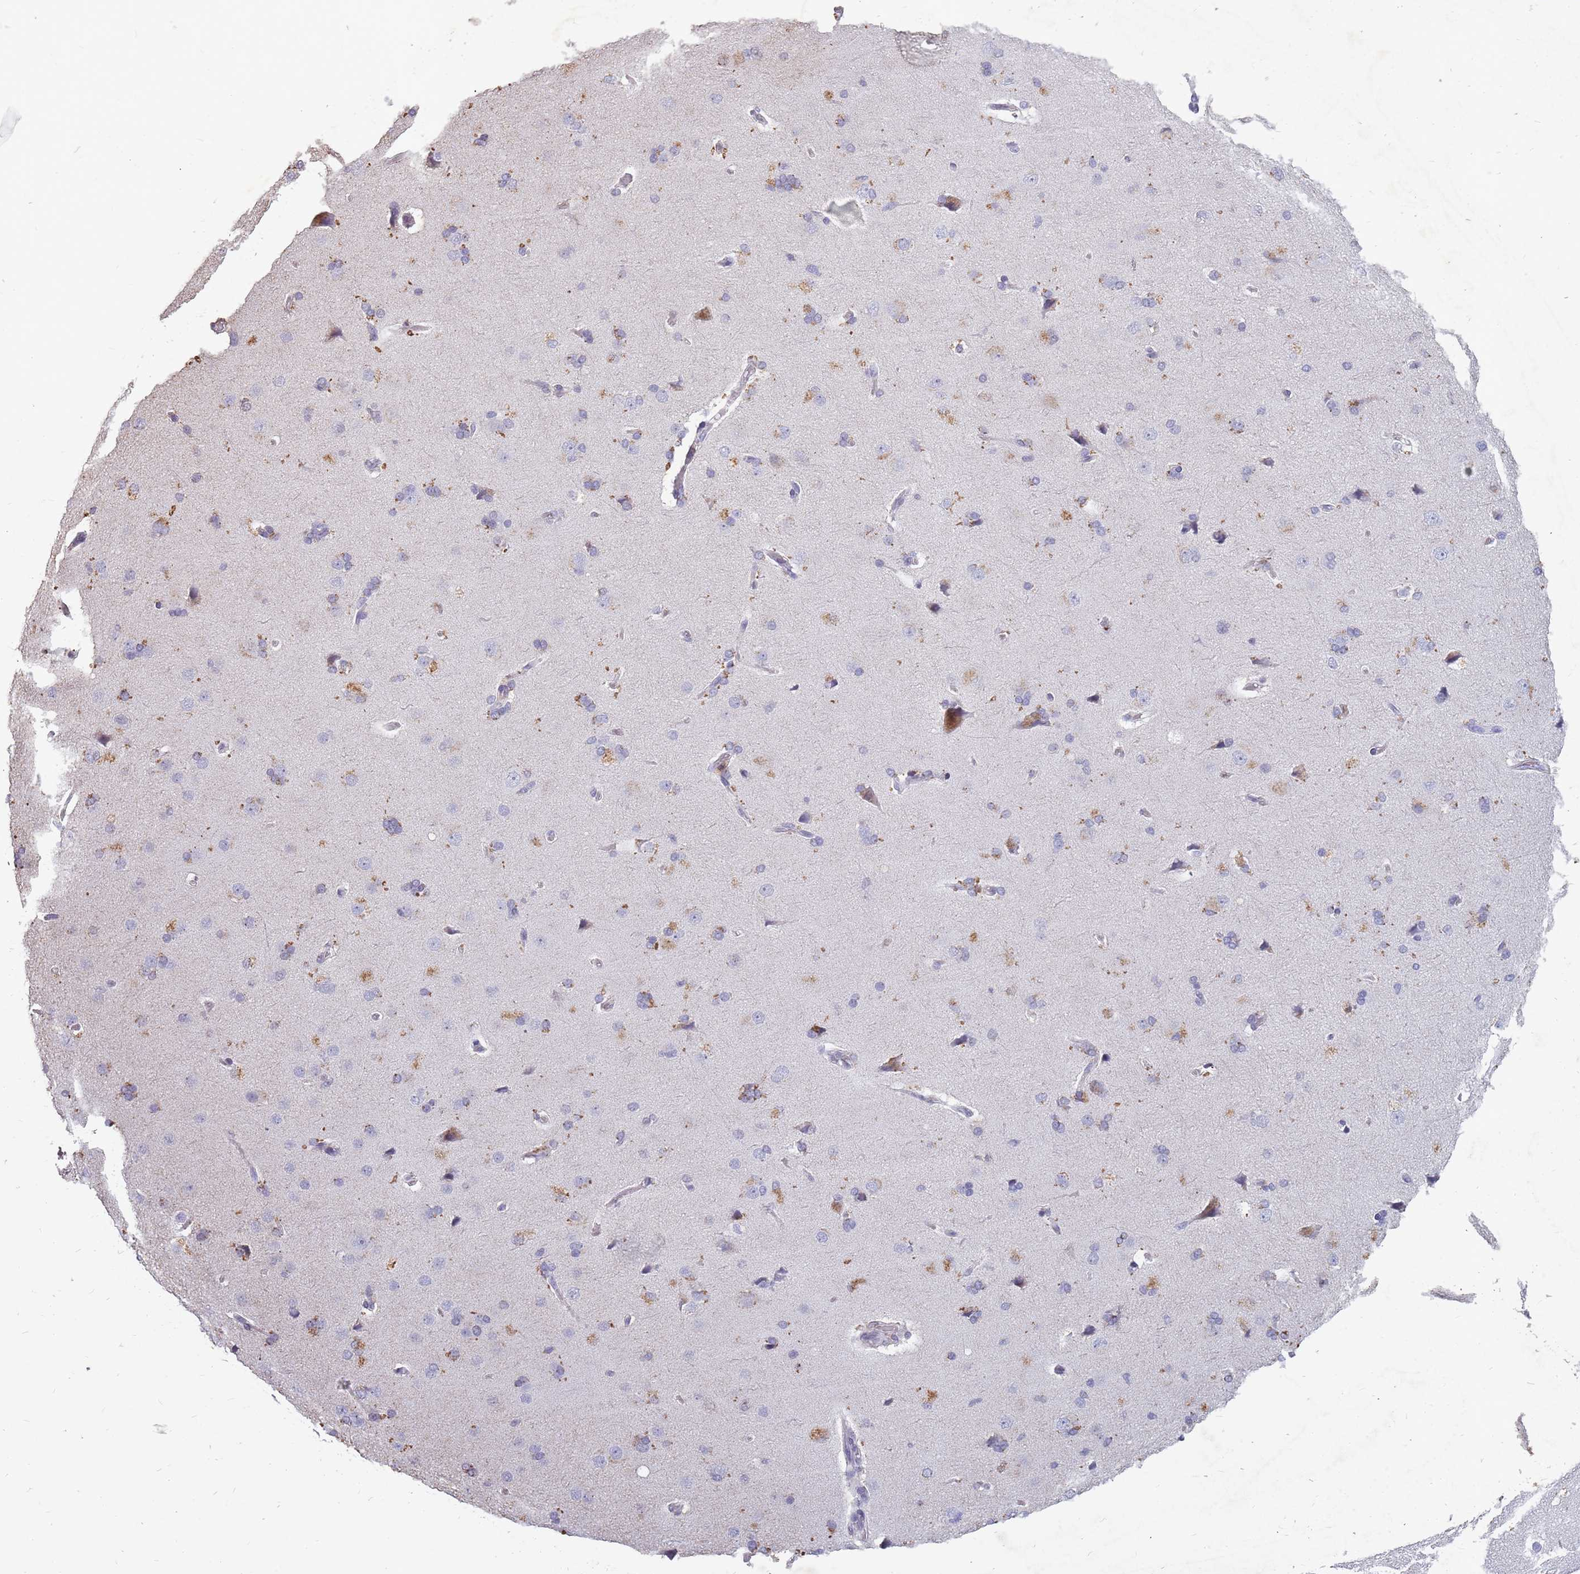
{"staining": {"intensity": "negative", "quantity": "none", "location": "none"}, "tissue": "cerebral cortex", "cell_type": "Endothelial cells", "image_type": "normal", "snomed": [{"axis": "morphology", "description": "Normal tissue, NOS"}, {"axis": "topography", "description": "Cerebral cortex"}], "caption": "DAB (3,3'-diaminobenzidine) immunohistochemical staining of unremarkable human cerebral cortex reveals no significant staining in endothelial cells.", "gene": "NEK6", "patient": {"sex": "male", "age": 62}}